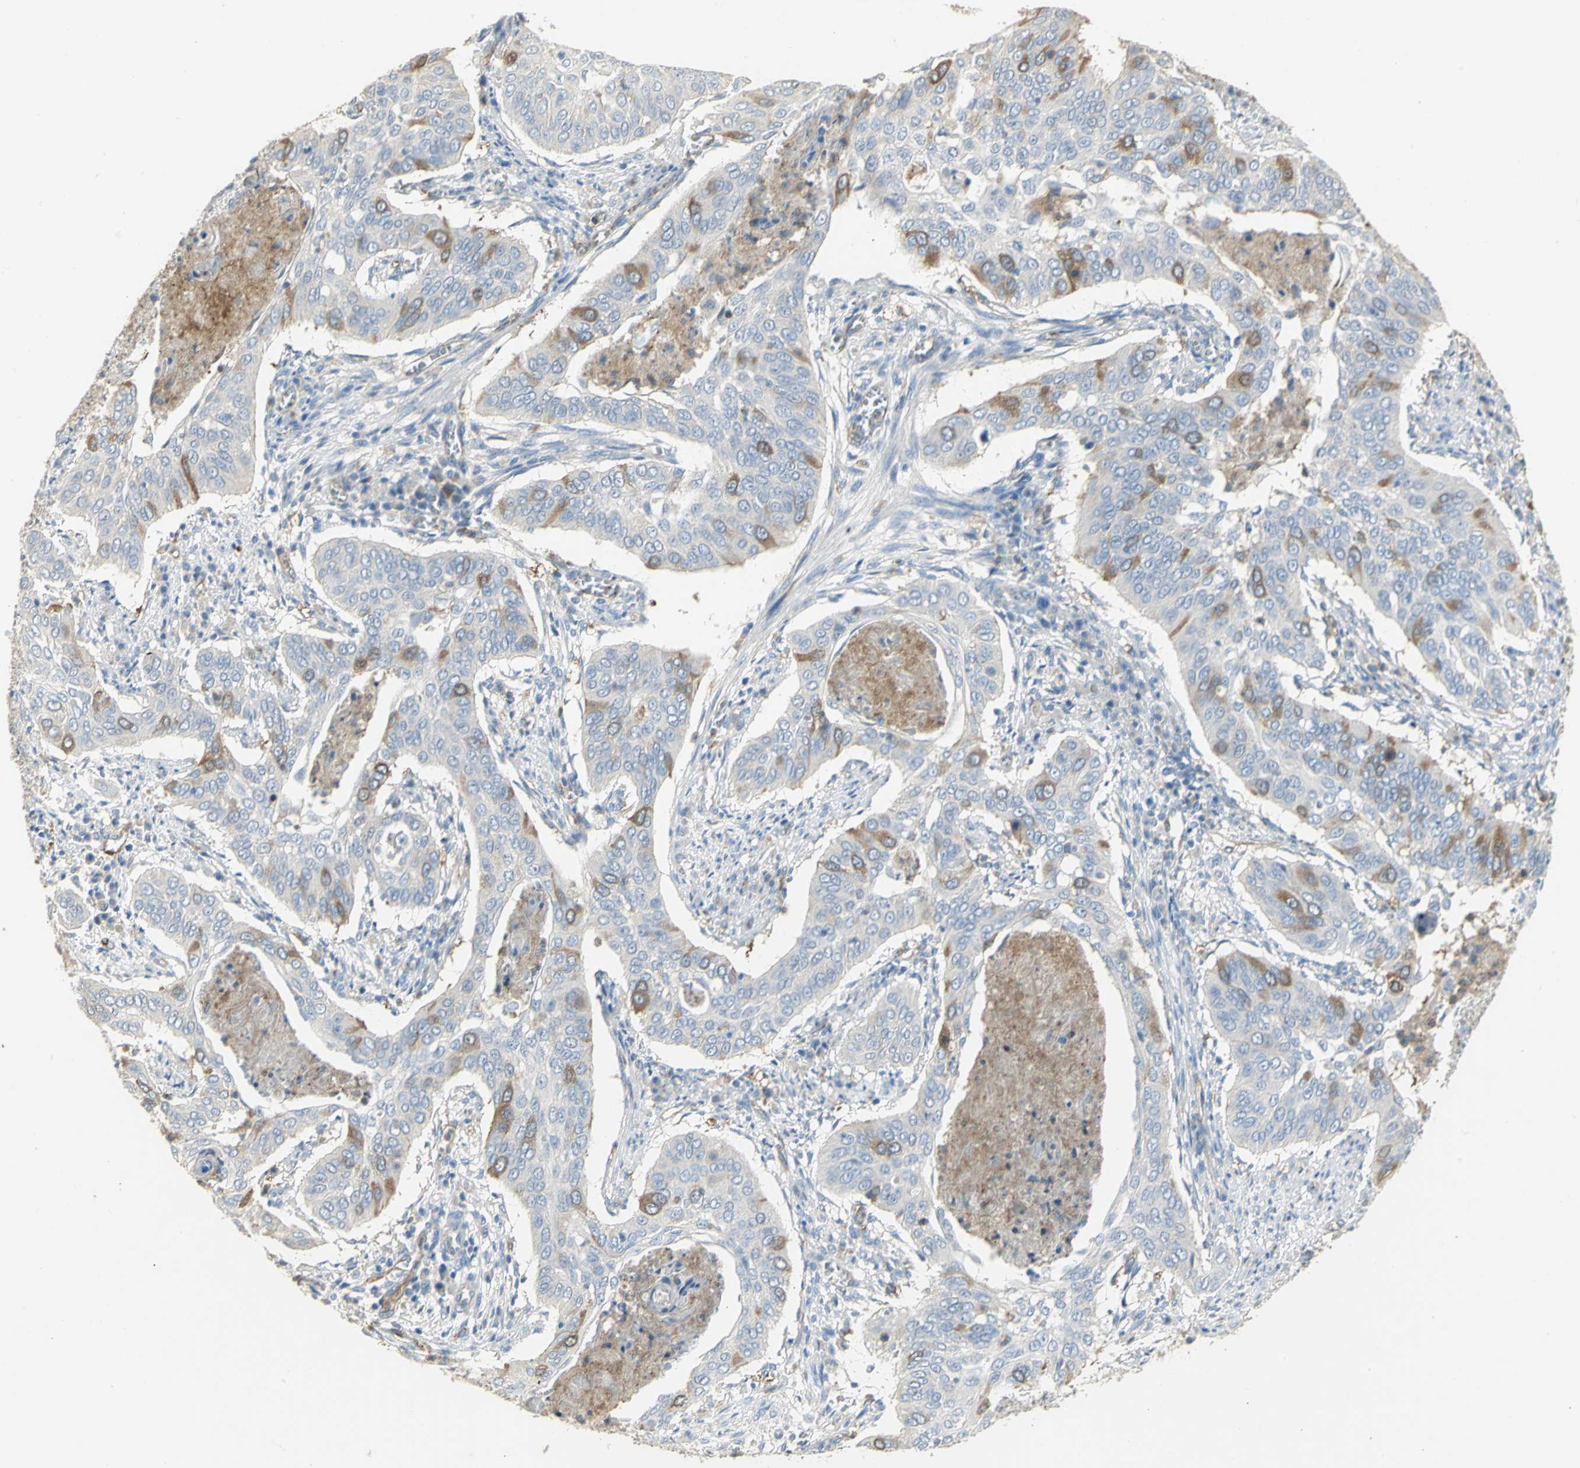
{"staining": {"intensity": "moderate", "quantity": "<25%", "location": "cytoplasmic/membranous"}, "tissue": "cervical cancer", "cell_type": "Tumor cells", "image_type": "cancer", "snomed": [{"axis": "morphology", "description": "Squamous cell carcinoma, NOS"}, {"axis": "topography", "description": "Cervix"}], "caption": "An immunohistochemistry (IHC) micrograph of neoplastic tissue is shown. Protein staining in brown labels moderate cytoplasmic/membranous positivity in cervical cancer (squamous cell carcinoma) within tumor cells. (Brightfield microscopy of DAB IHC at high magnification).", "gene": "DLGAP5", "patient": {"sex": "female", "age": 39}}